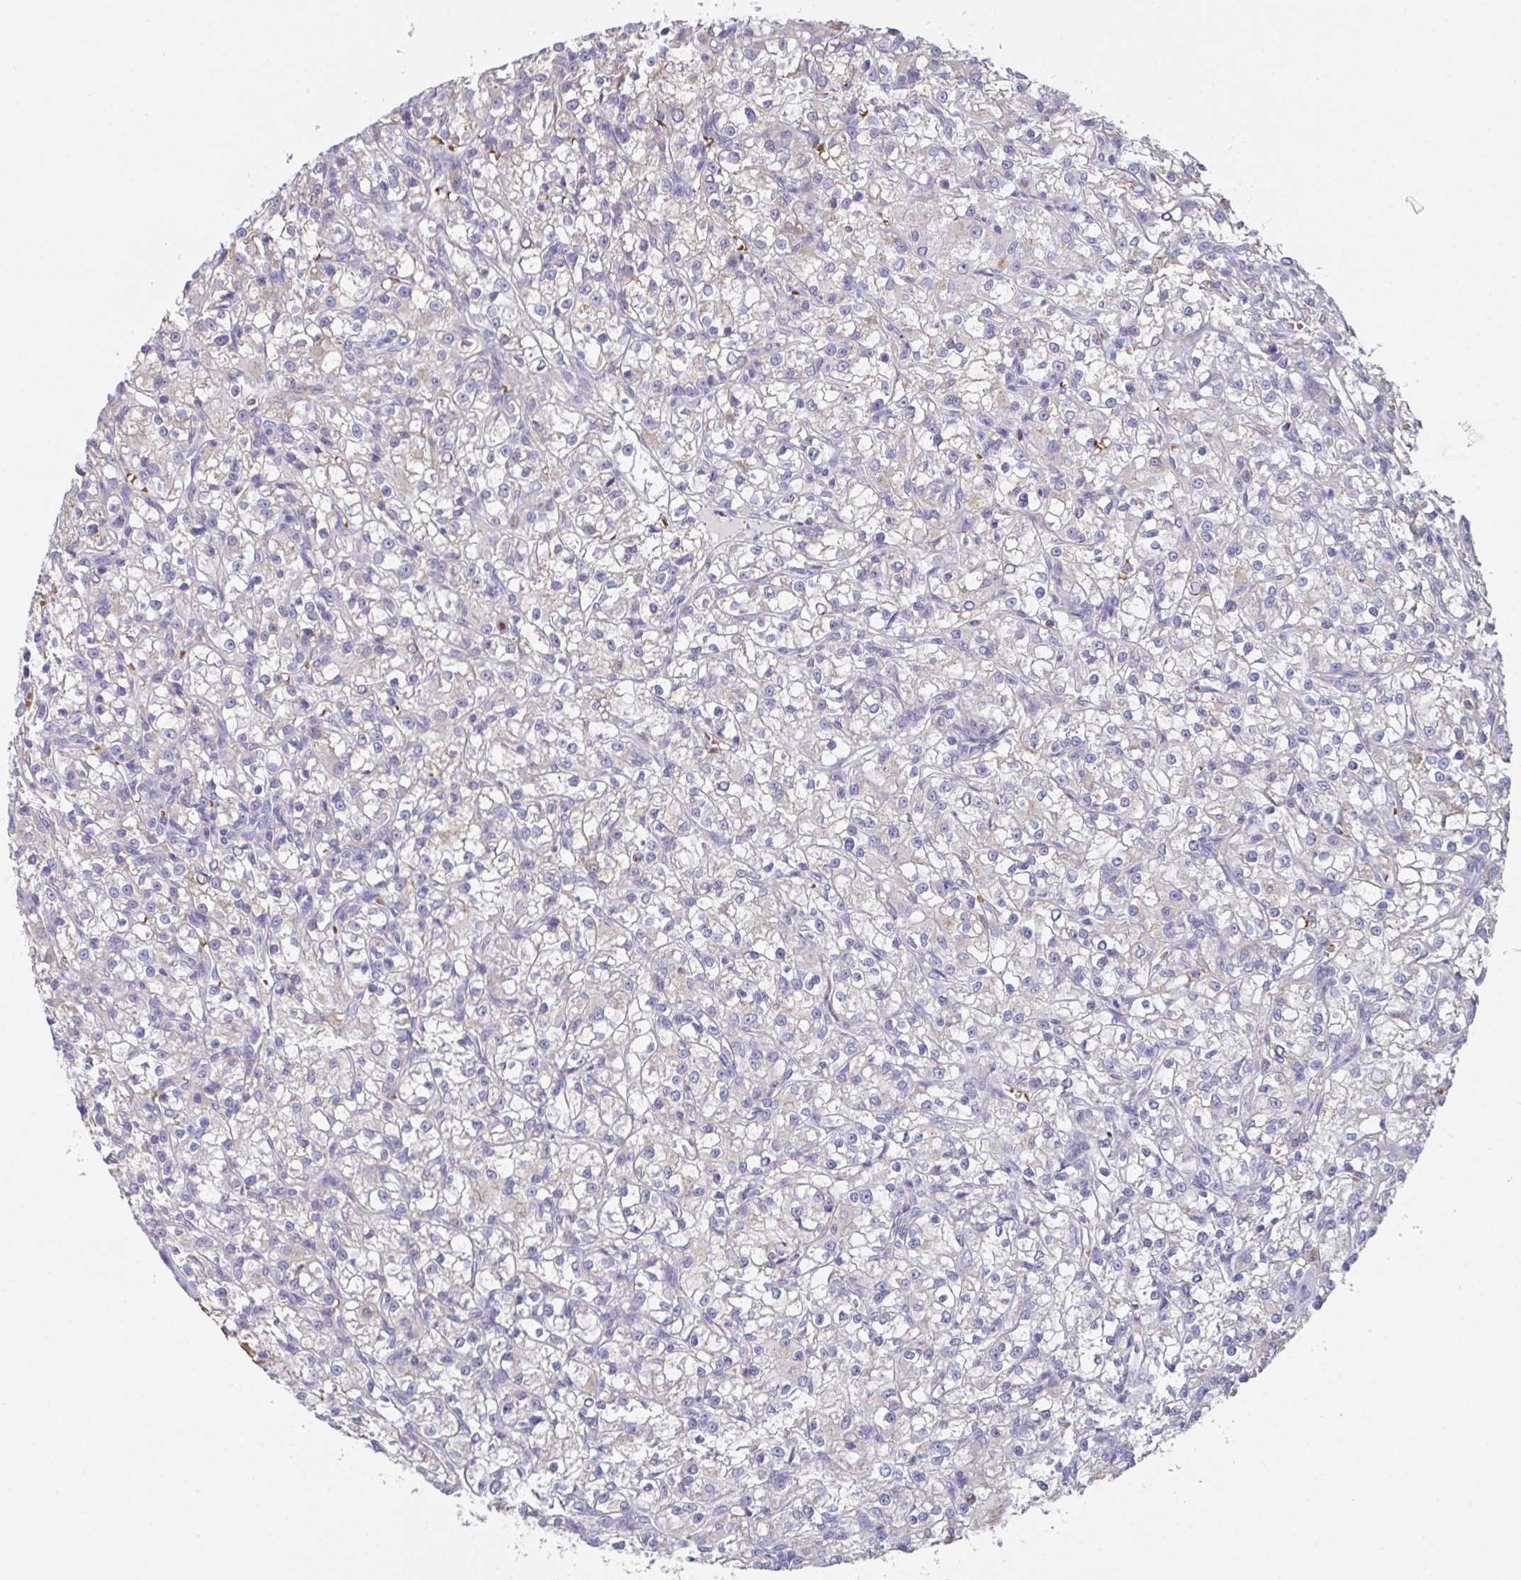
{"staining": {"intensity": "negative", "quantity": "none", "location": "none"}, "tissue": "renal cancer", "cell_type": "Tumor cells", "image_type": "cancer", "snomed": [{"axis": "morphology", "description": "Adenocarcinoma, NOS"}, {"axis": "topography", "description": "Kidney"}], "caption": "An image of renal adenocarcinoma stained for a protein shows no brown staining in tumor cells. The staining was performed using DAB to visualize the protein expression in brown, while the nuclei were stained in blue with hematoxylin (Magnification: 20x).", "gene": "TFAP2C", "patient": {"sex": "female", "age": 59}}